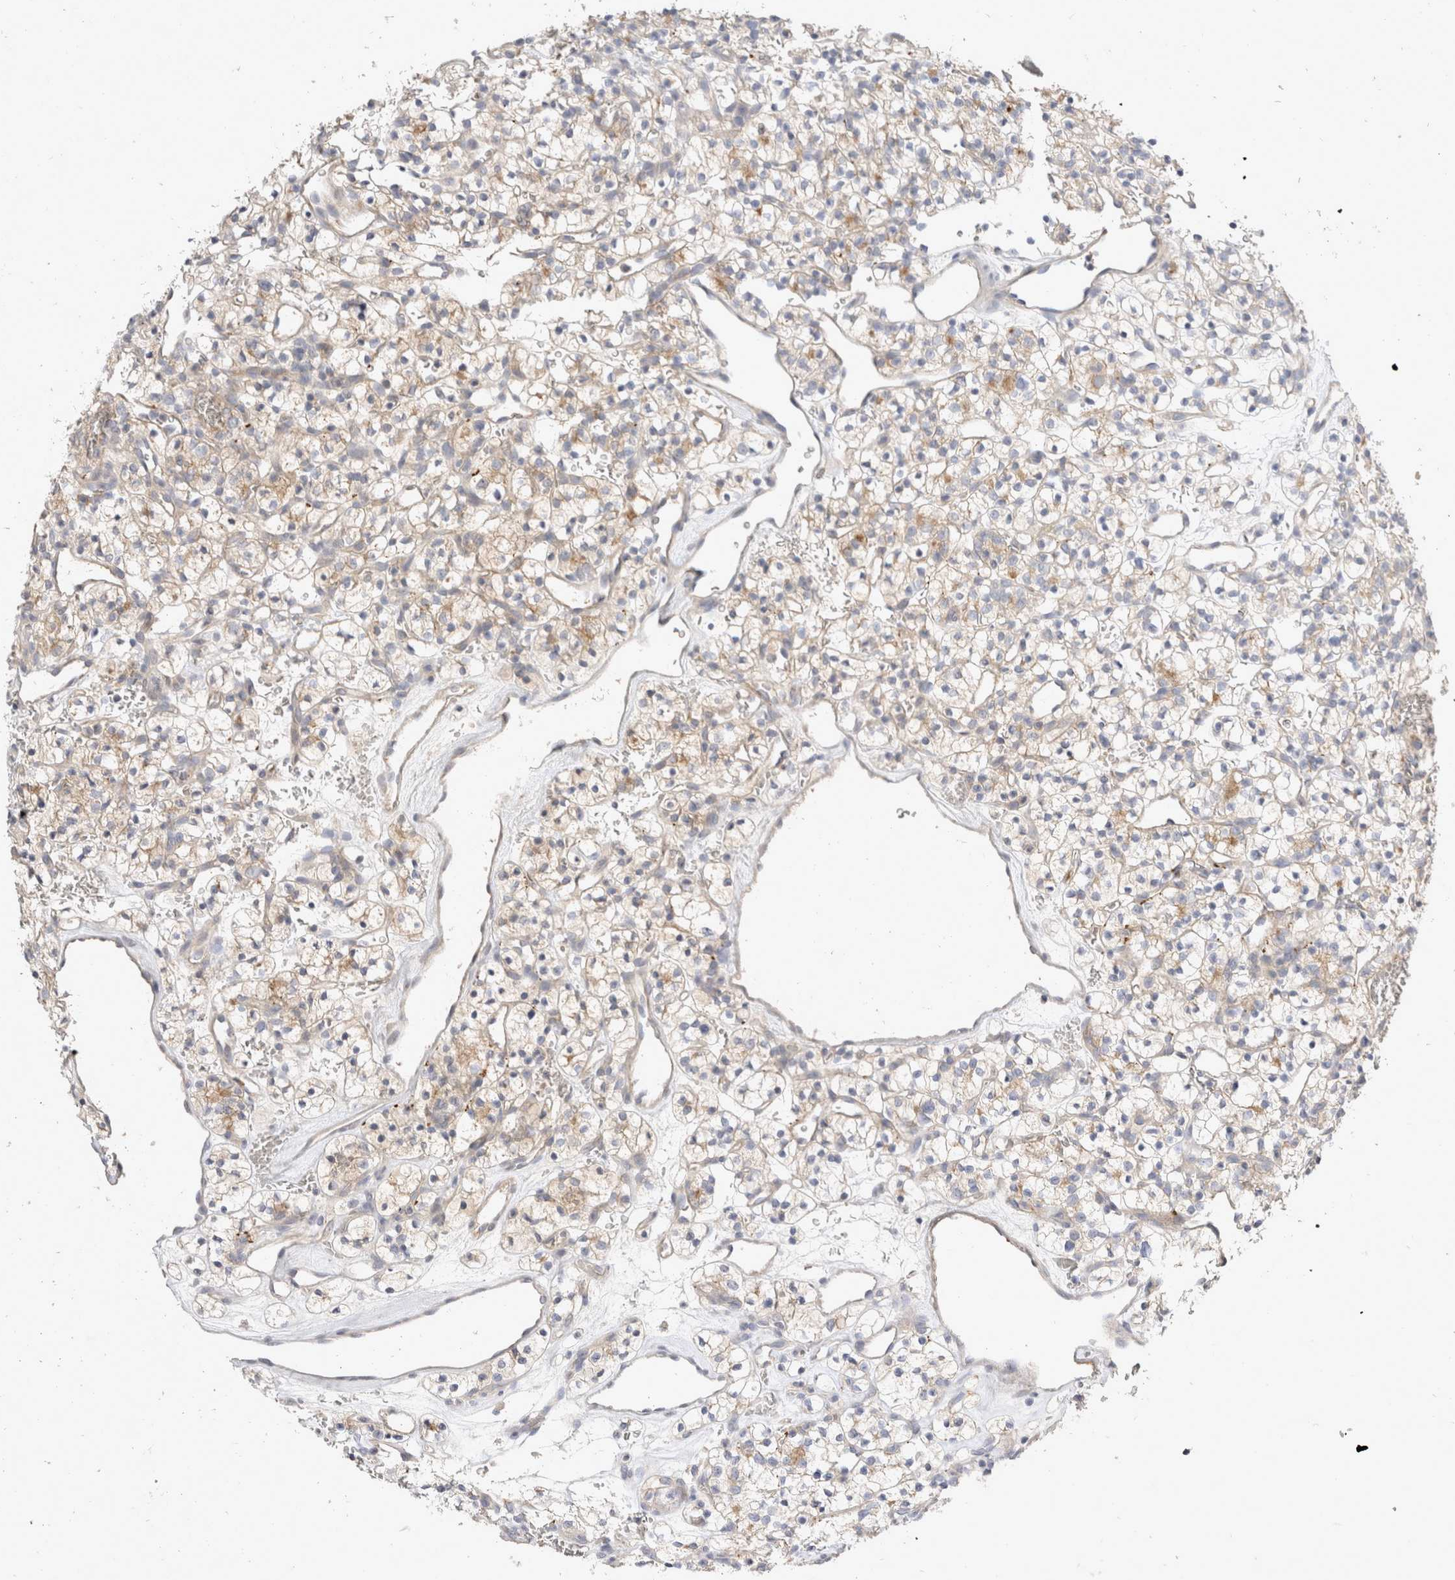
{"staining": {"intensity": "weak", "quantity": "<25%", "location": "cytoplasmic/membranous"}, "tissue": "renal cancer", "cell_type": "Tumor cells", "image_type": "cancer", "snomed": [{"axis": "morphology", "description": "Adenocarcinoma, NOS"}, {"axis": "topography", "description": "Kidney"}], "caption": "Immunohistochemistry micrograph of human renal cancer stained for a protein (brown), which exhibits no positivity in tumor cells.", "gene": "TOM1L2", "patient": {"sex": "female", "age": 57}}